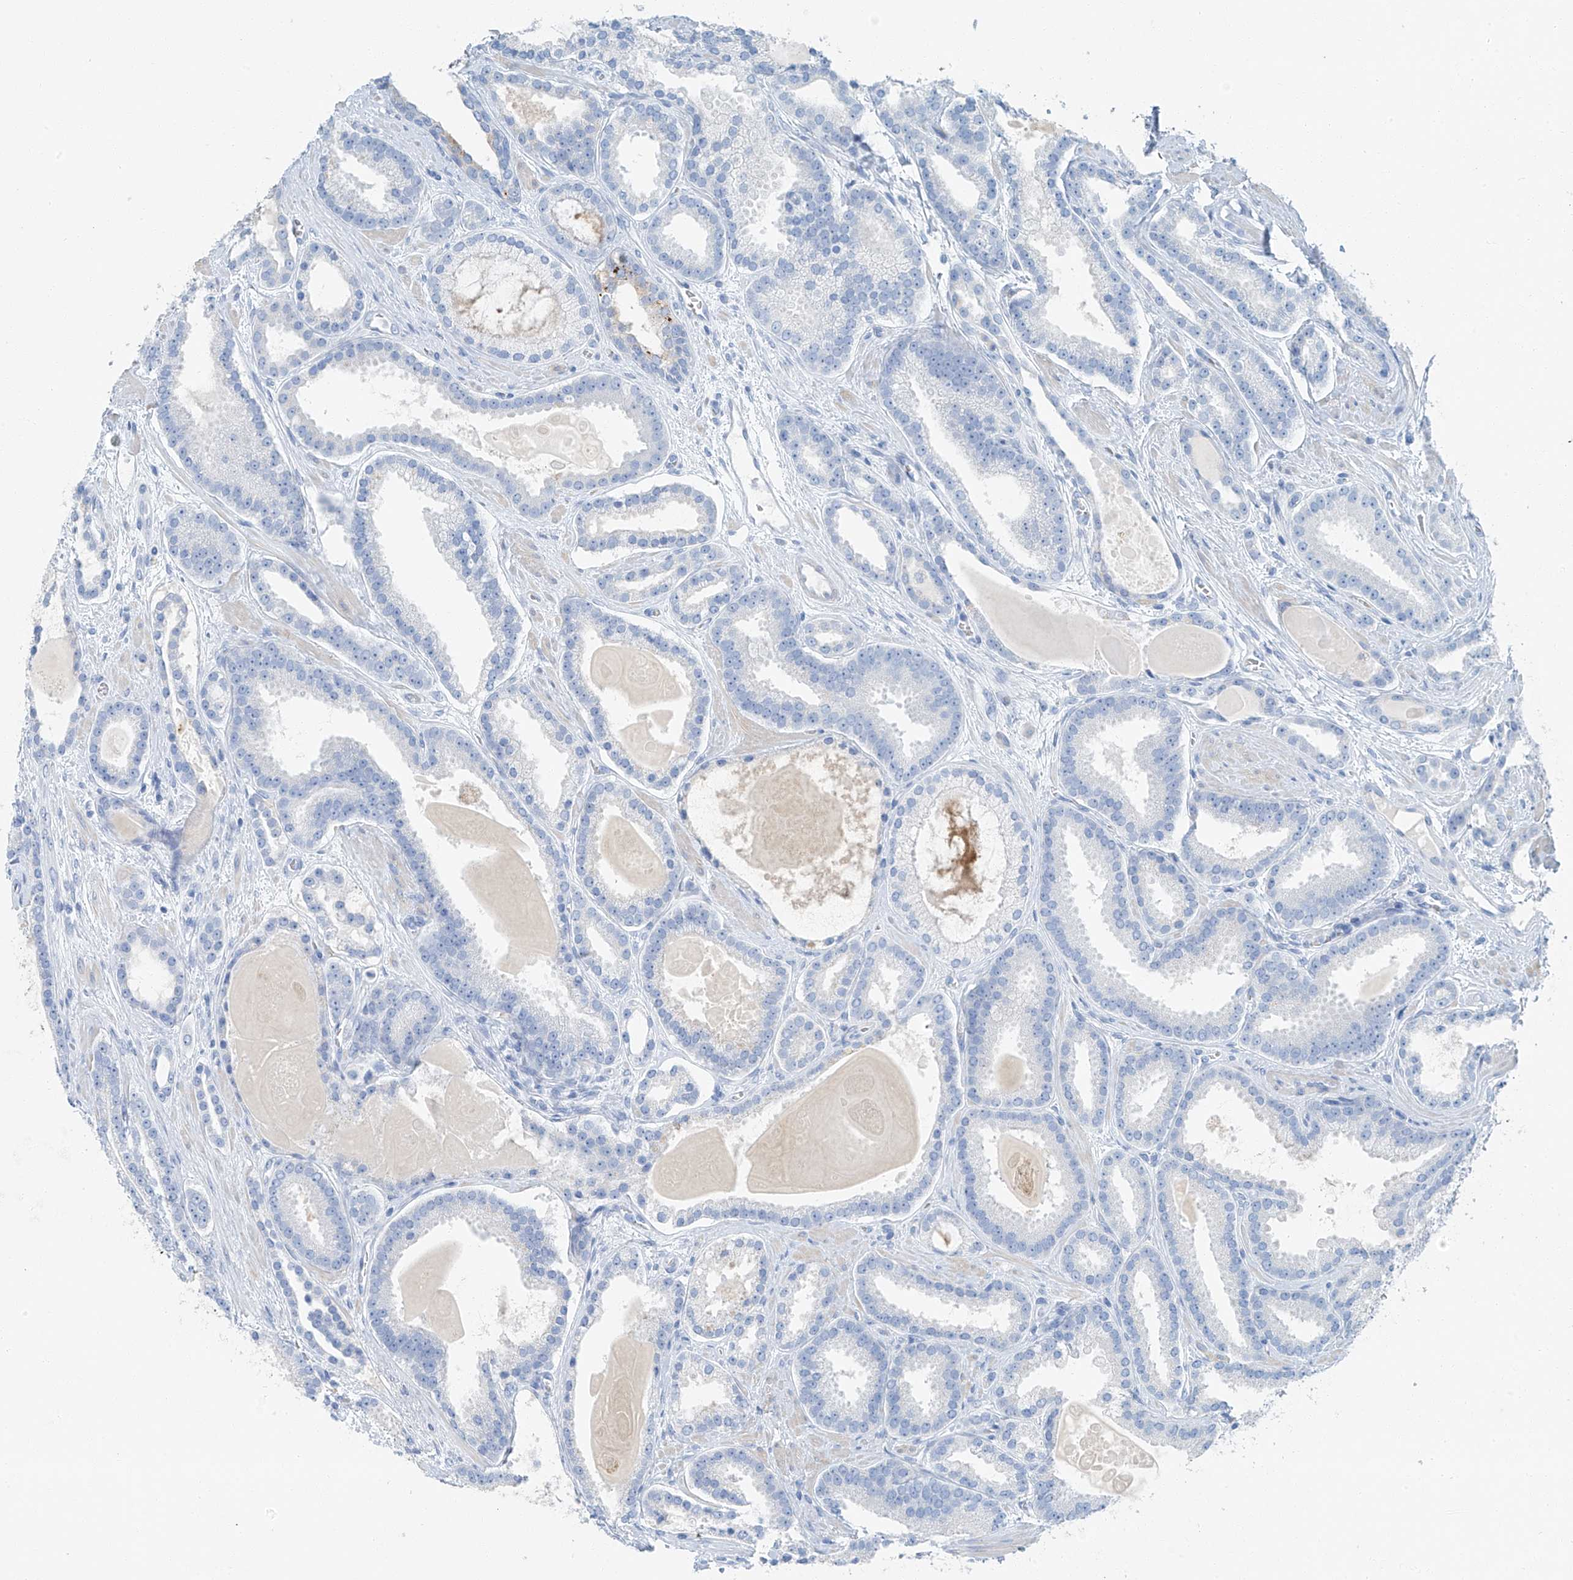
{"staining": {"intensity": "negative", "quantity": "none", "location": "none"}, "tissue": "prostate cancer", "cell_type": "Tumor cells", "image_type": "cancer", "snomed": [{"axis": "morphology", "description": "Adenocarcinoma, High grade"}, {"axis": "topography", "description": "Prostate"}], "caption": "Human adenocarcinoma (high-grade) (prostate) stained for a protein using immunohistochemistry (IHC) displays no positivity in tumor cells.", "gene": "C1orf87", "patient": {"sex": "male", "age": 60}}